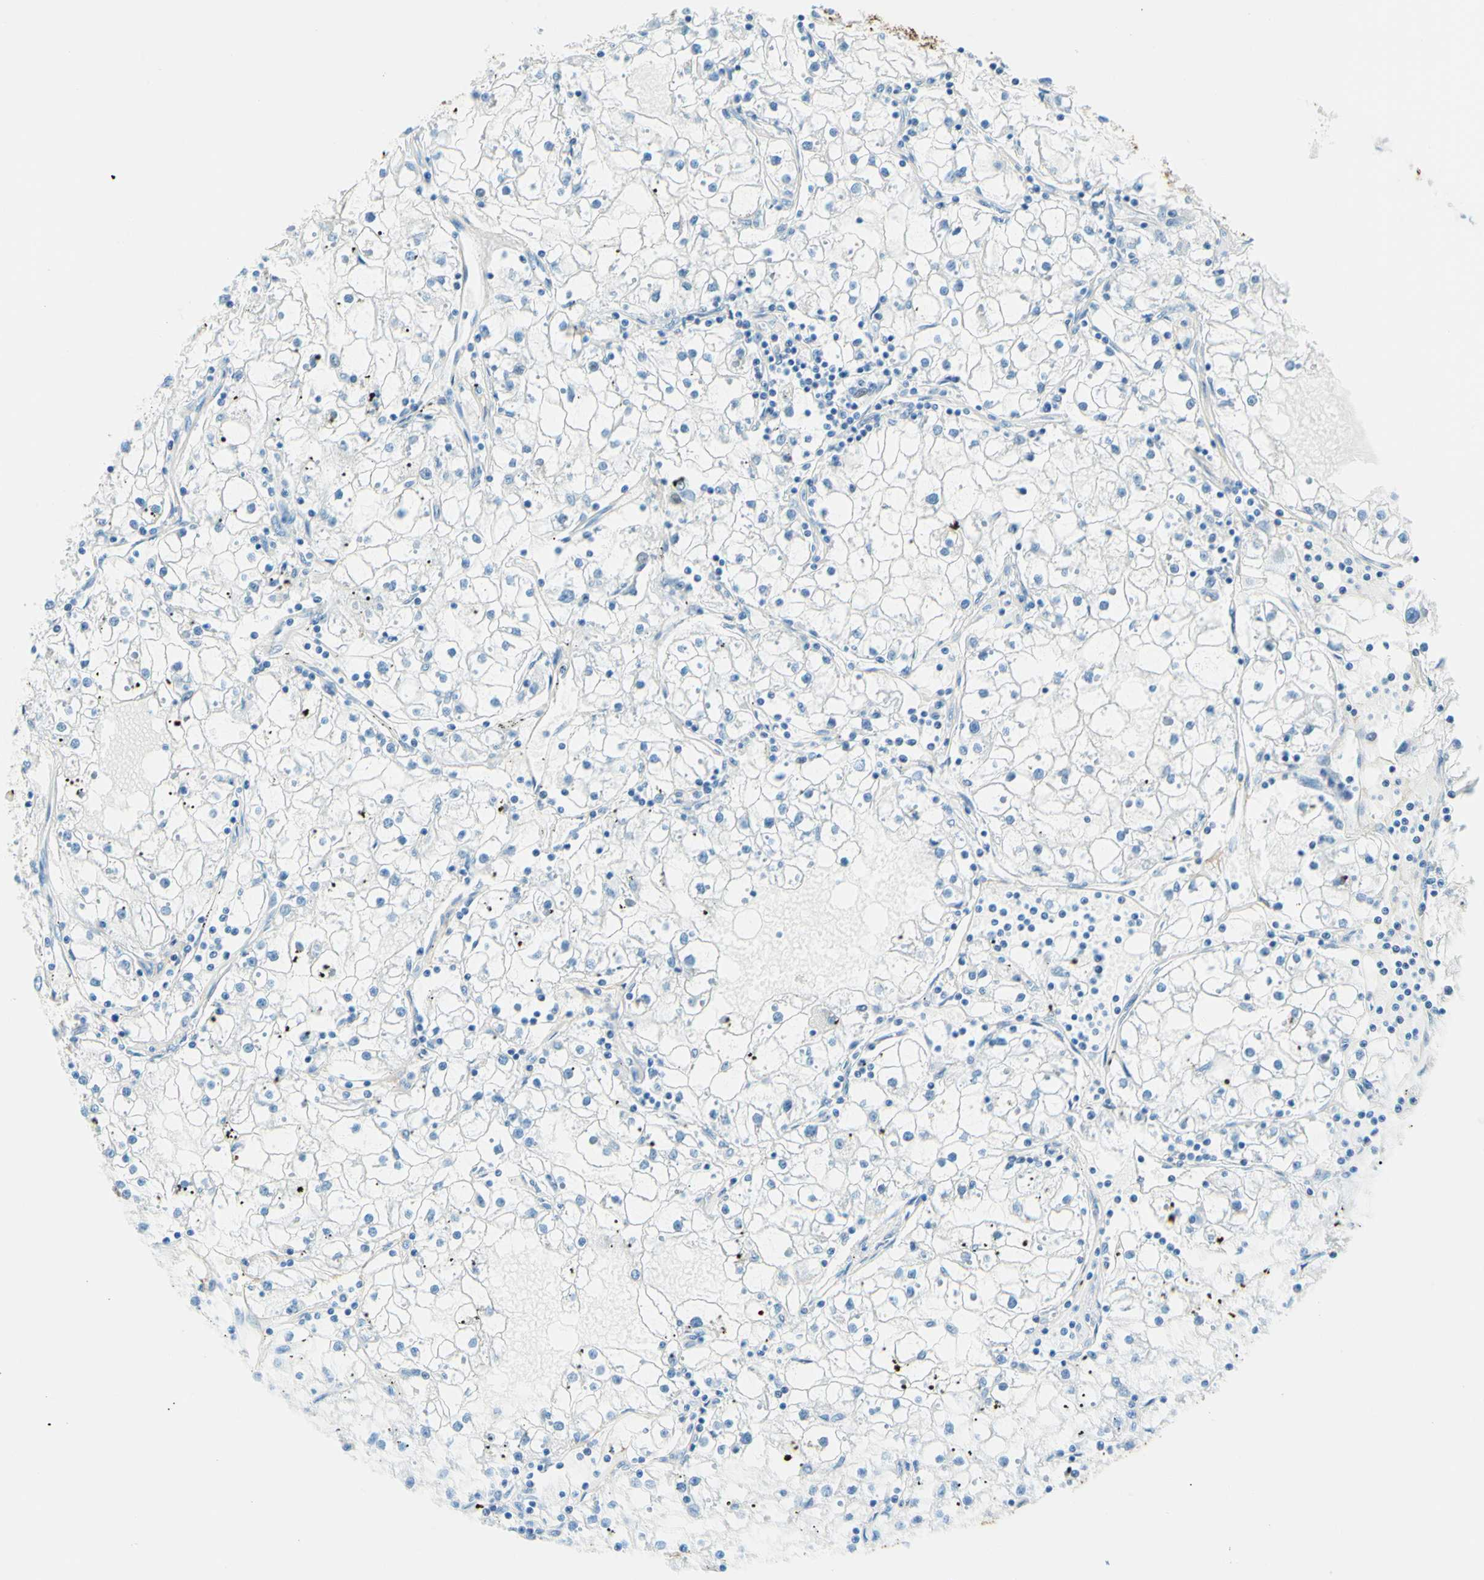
{"staining": {"intensity": "negative", "quantity": "none", "location": "none"}, "tissue": "renal cancer", "cell_type": "Tumor cells", "image_type": "cancer", "snomed": [{"axis": "morphology", "description": "Adenocarcinoma, NOS"}, {"axis": "topography", "description": "Kidney"}], "caption": "Immunohistochemistry of renal adenocarcinoma displays no staining in tumor cells. (Brightfield microscopy of DAB immunohistochemistry (IHC) at high magnification).", "gene": "MFAP5", "patient": {"sex": "male", "age": 56}}